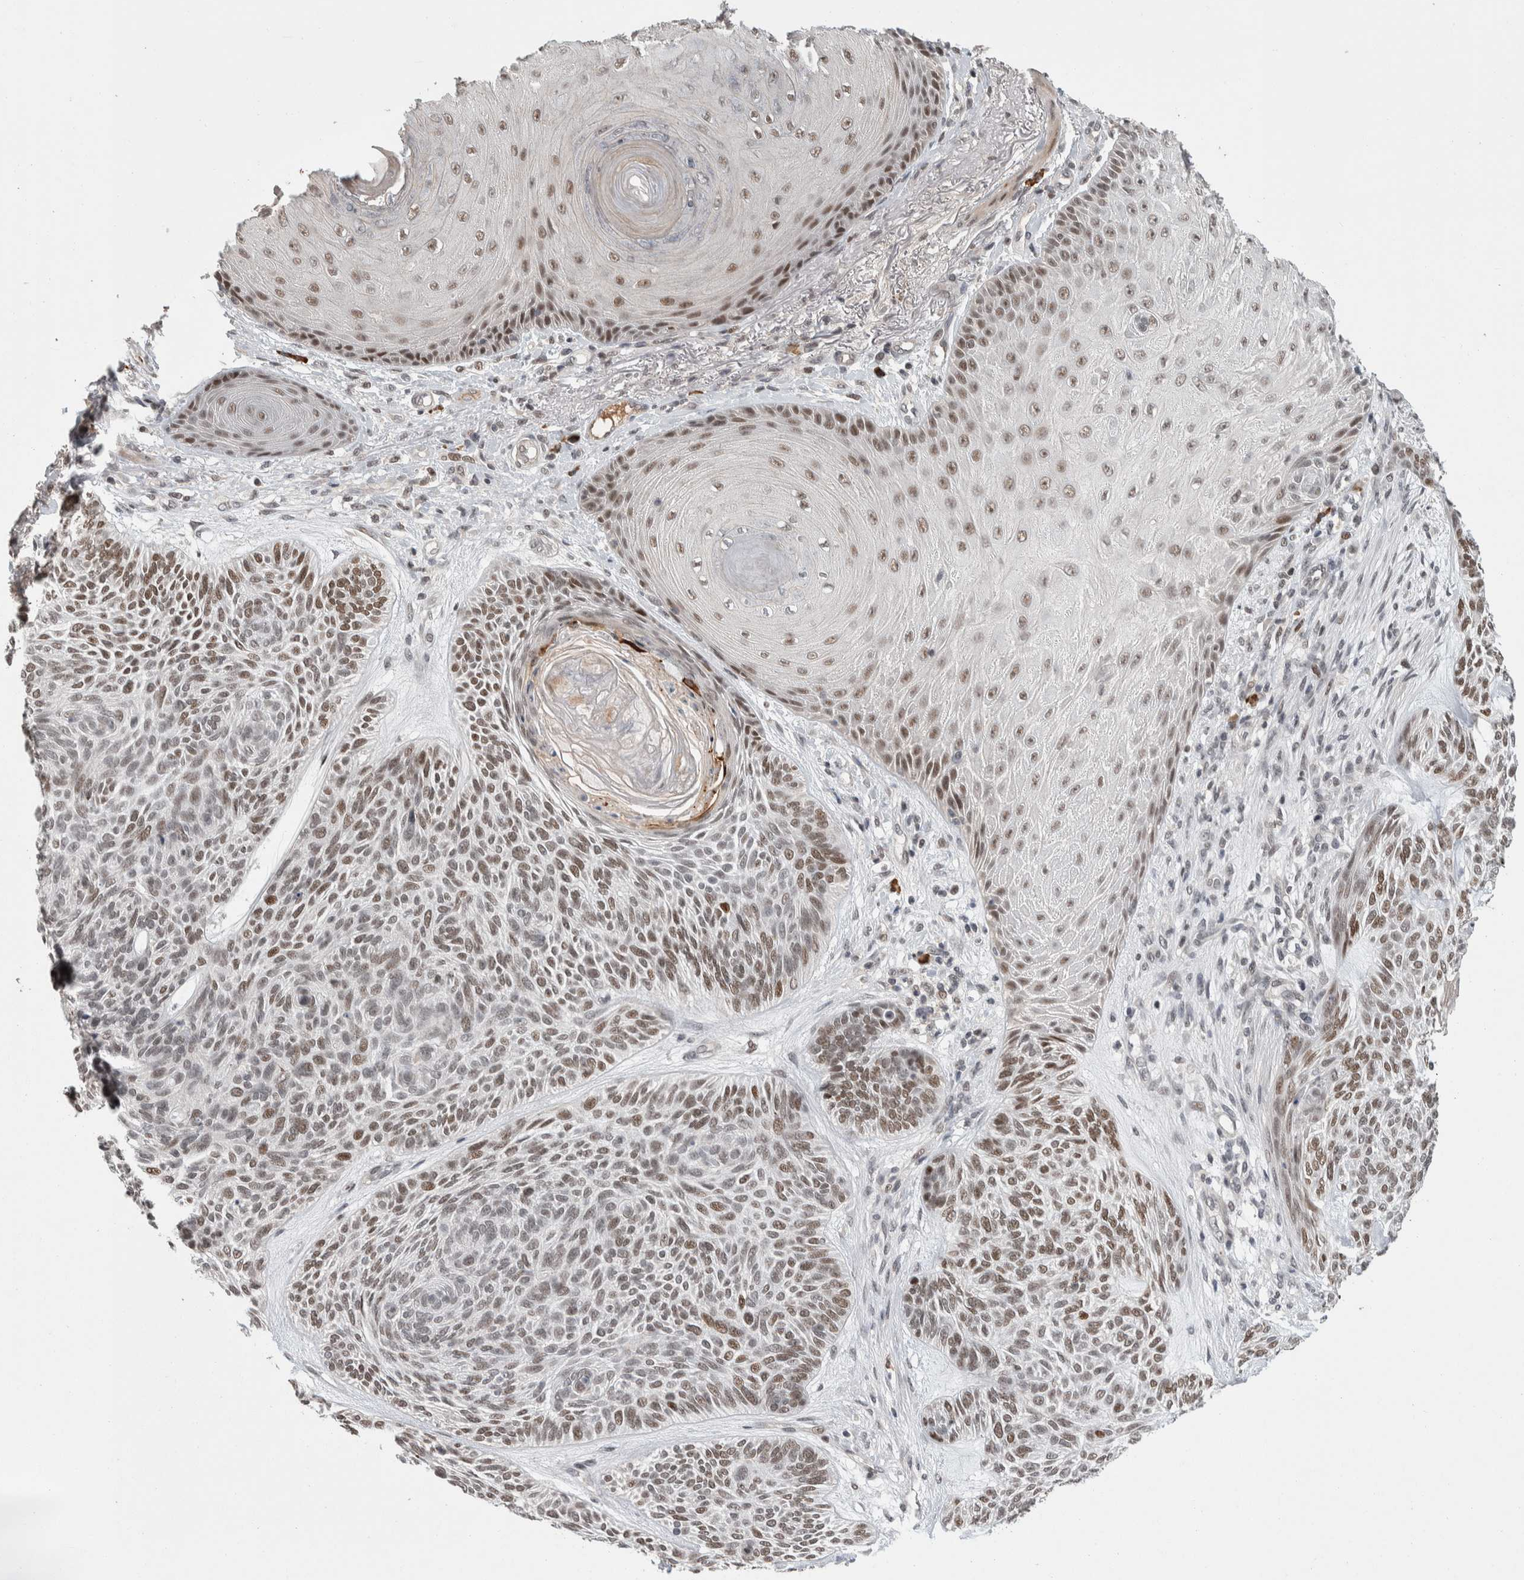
{"staining": {"intensity": "moderate", "quantity": ">75%", "location": "nuclear"}, "tissue": "skin cancer", "cell_type": "Tumor cells", "image_type": "cancer", "snomed": [{"axis": "morphology", "description": "Basal cell carcinoma"}, {"axis": "topography", "description": "Skin"}], "caption": "This image reveals skin cancer (basal cell carcinoma) stained with immunohistochemistry to label a protein in brown. The nuclear of tumor cells show moderate positivity for the protein. Nuclei are counter-stained blue.", "gene": "ZNF592", "patient": {"sex": "male", "age": 55}}